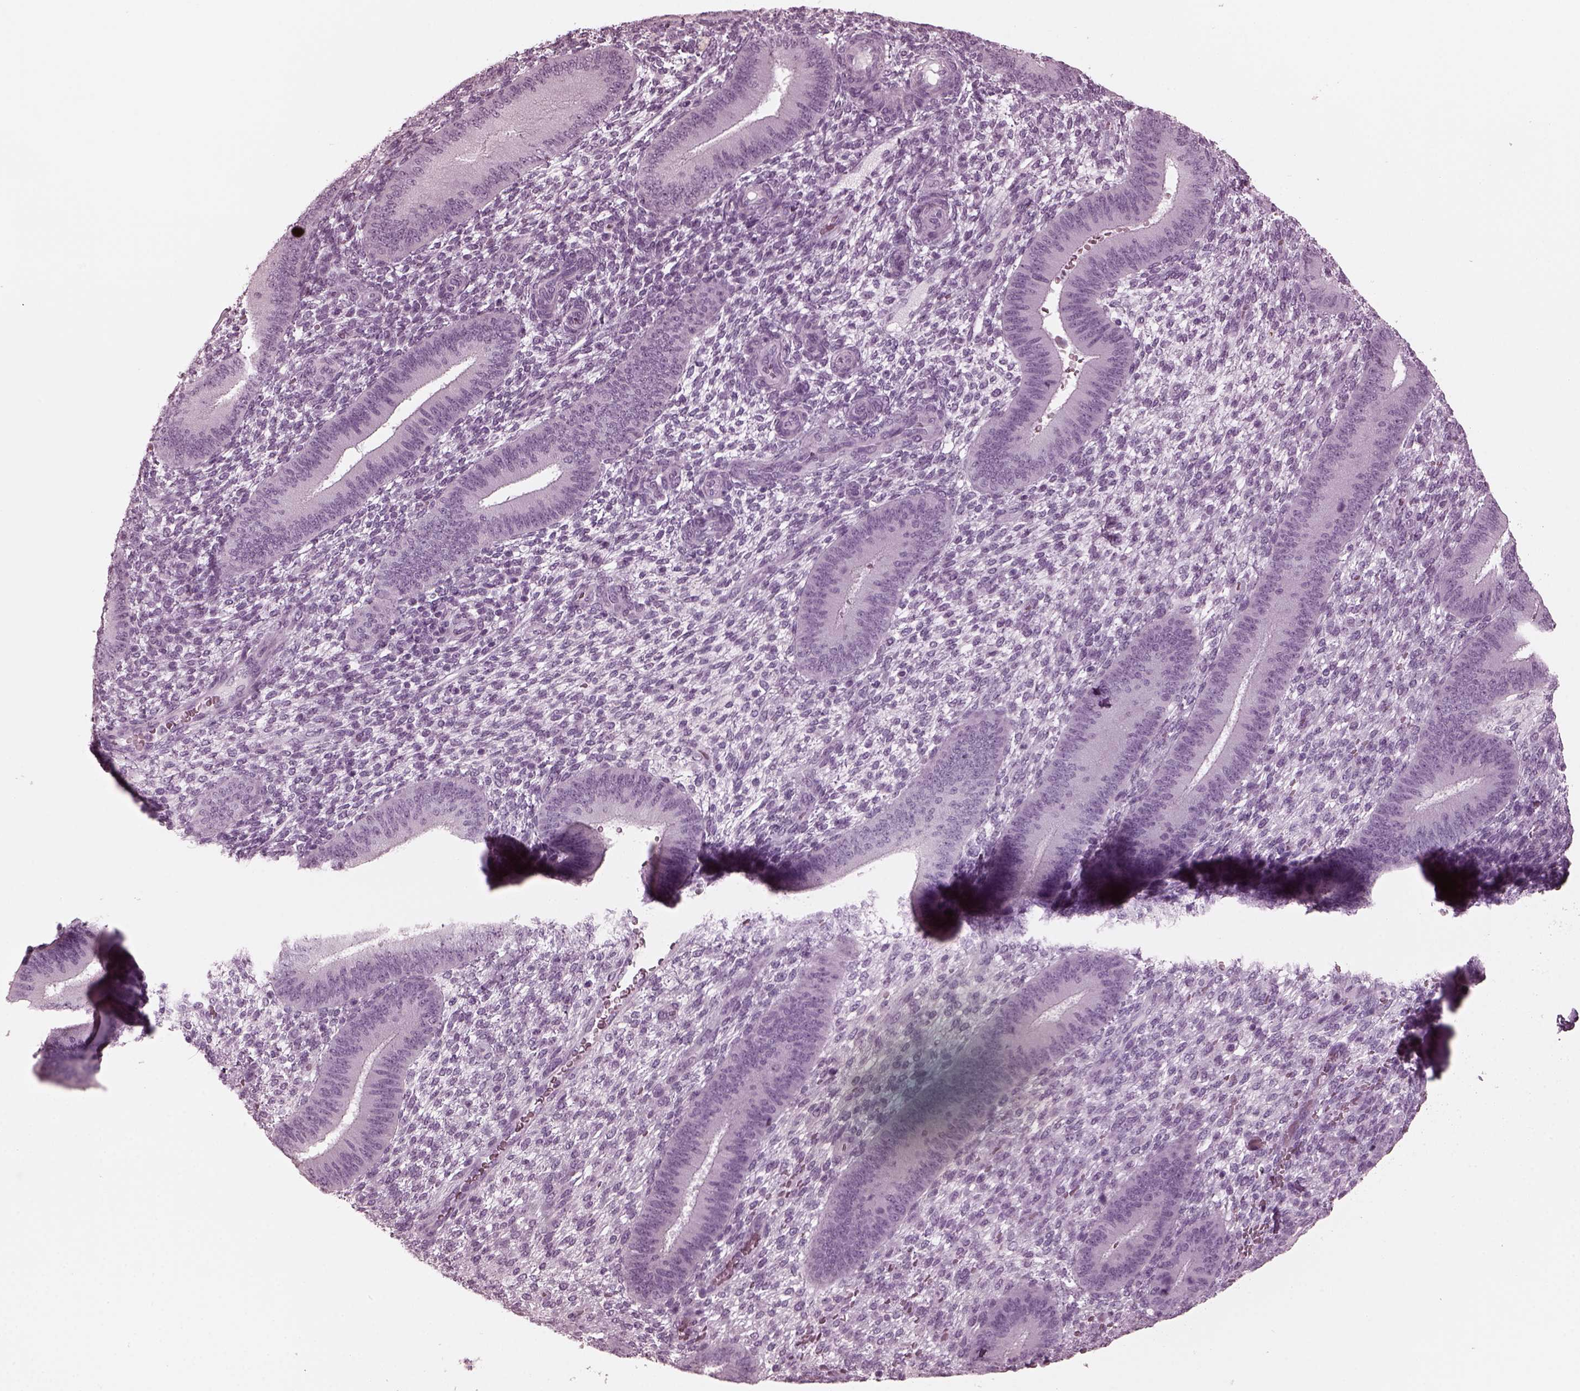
{"staining": {"intensity": "negative", "quantity": "none", "location": "none"}, "tissue": "endometrium", "cell_type": "Cells in endometrial stroma", "image_type": "normal", "snomed": [{"axis": "morphology", "description": "Normal tissue, NOS"}, {"axis": "topography", "description": "Endometrium"}], "caption": "A photomicrograph of human endometrium is negative for staining in cells in endometrial stroma. Nuclei are stained in blue.", "gene": "RCVRN", "patient": {"sex": "female", "age": 39}}